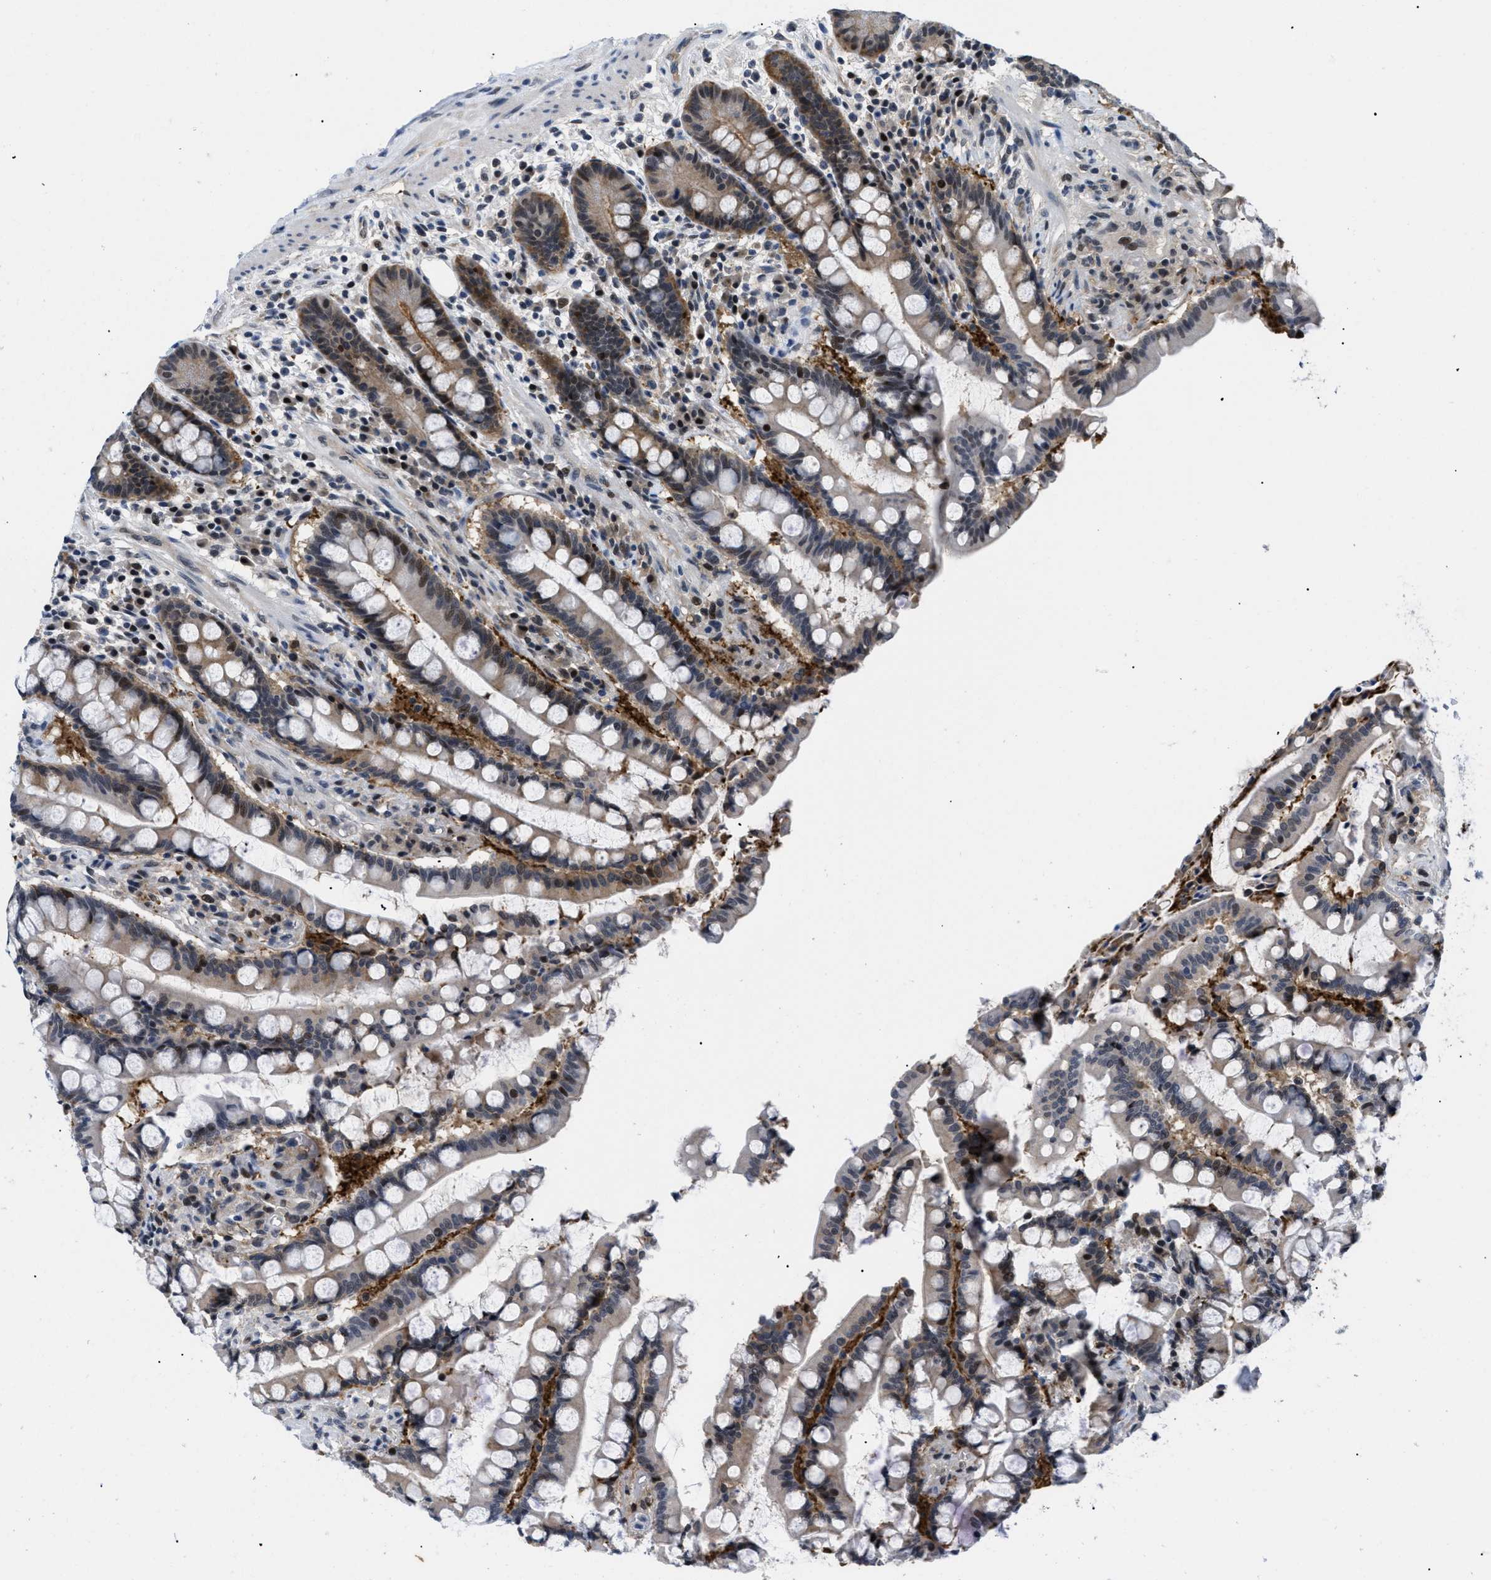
{"staining": {"intensity": "moderate", "quantity": "25%-75%", "location": "nuclear"}, "tissue": "colon", "cell_type": "Endothelial cells", "image_type": "normal", "snomed": [{"axis": "morphology", "description": "Normal tissue, NOS"}, {"axis": "topography", "description": "Colon"}], "caption": "Benign colon was stained to show a protein in brown. There is medium levels of moderate nuclear staining in approximately 25%-75% of endothelial cells. Nuclei are stained in blue.", "gene": "SLC29A2", "patient": {"sex": "male", "age": 73}}